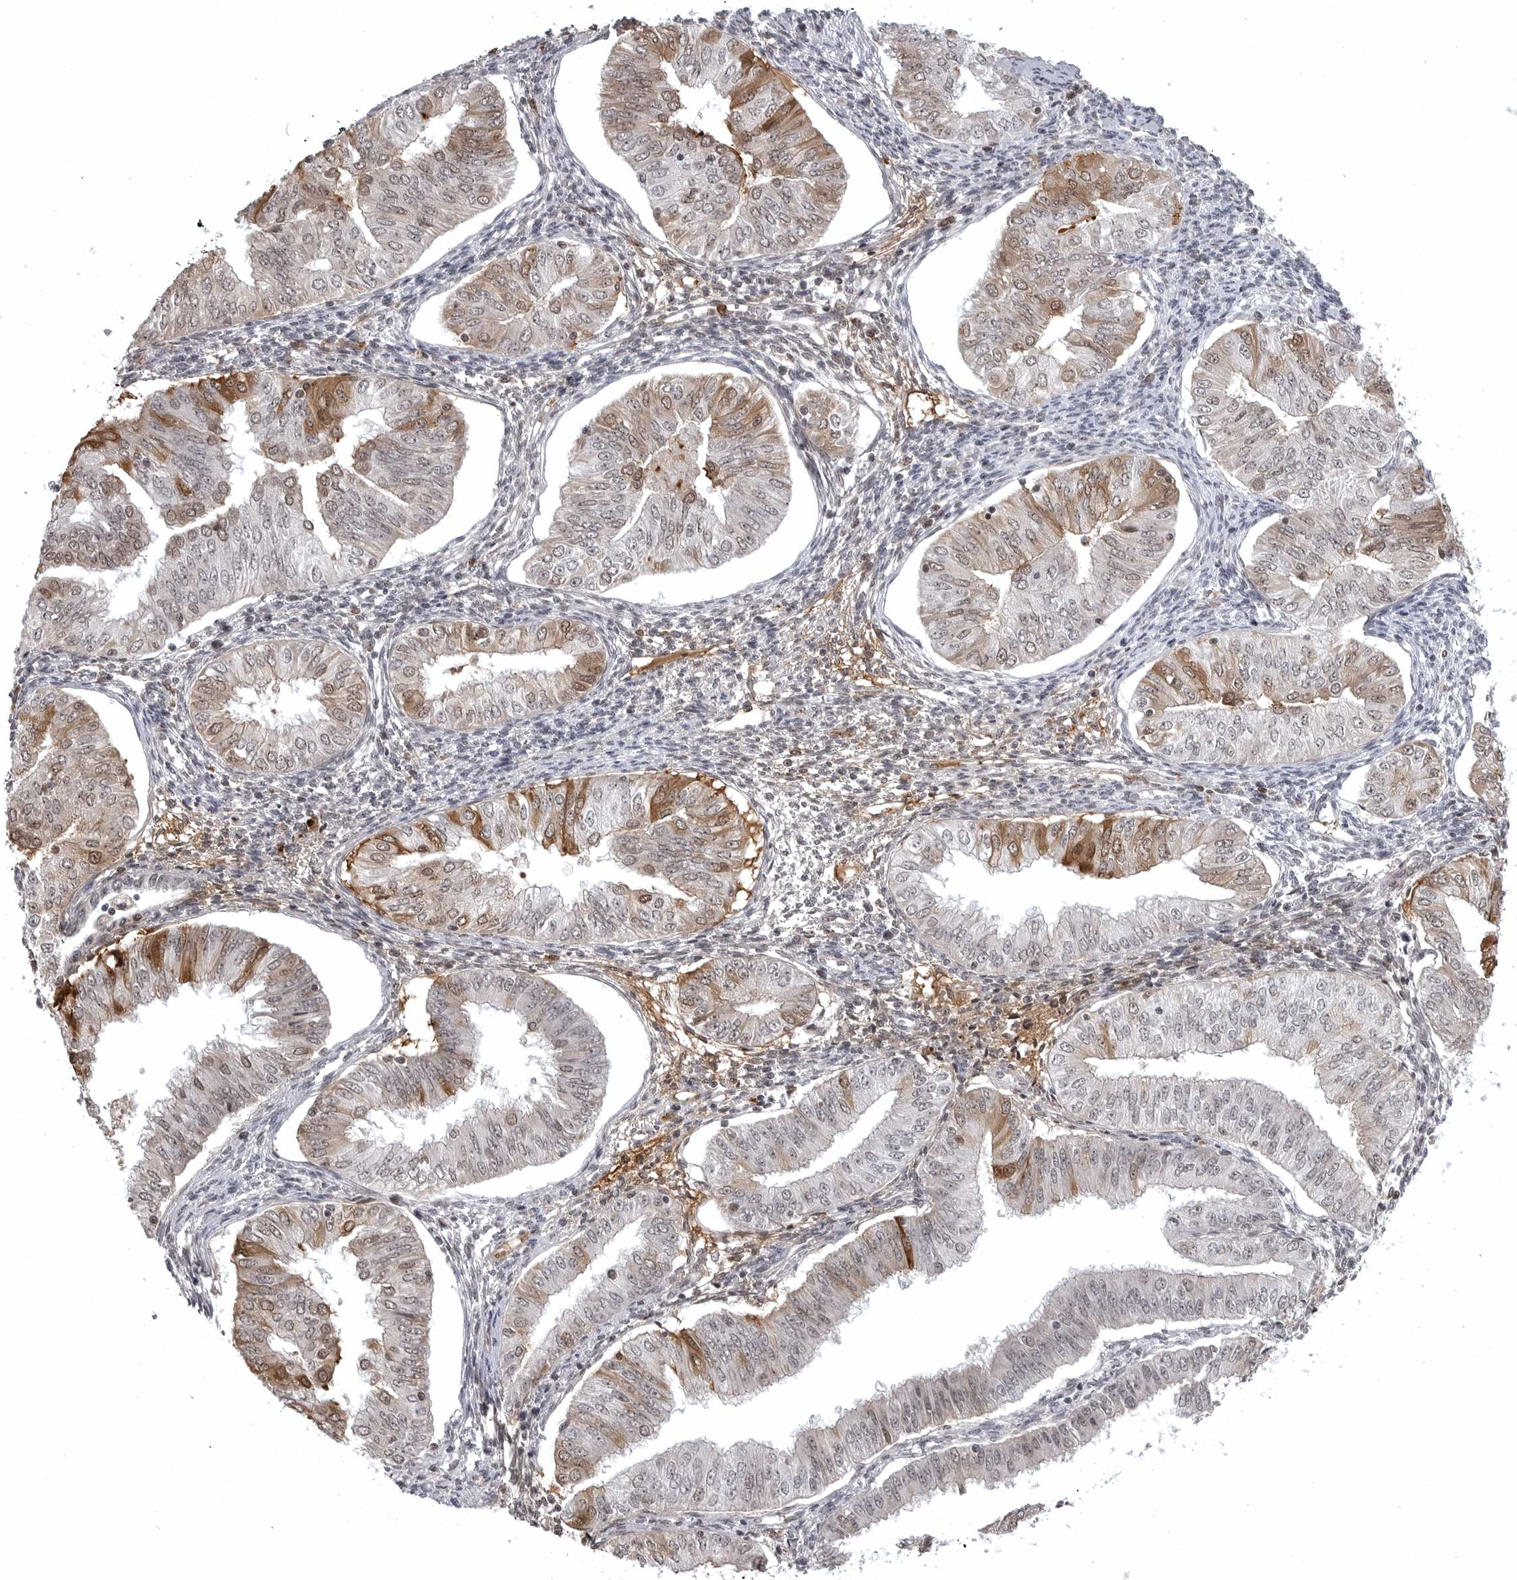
{"staining": {"intensity": "moderate", "quantity": "<25%", "location": "cytoplasmic/membranous,nuclear"}, "tissue": "endometrial cancer", "cell_type": "Tumor cells", "image_type": "cancer", "snomed": [{"axis": "morphology", "description": "Normal tissue, NOS"}, {"axis": "morphology", "description": "Adenocarcinoma, NOS"}, {"axis": "topography", "description": "Endometrium"}], "caption": "IHC (DAB (3,3'-diaminobenzidine)) staining of endometrial cancer (adenocarcinoma) shows moderate cytoplasmic/membranous and nuclear protein positivity in approximately <25% of tumor cells.", "gene": "PHF3", "patient": {"sex": "female", "age": 53}}